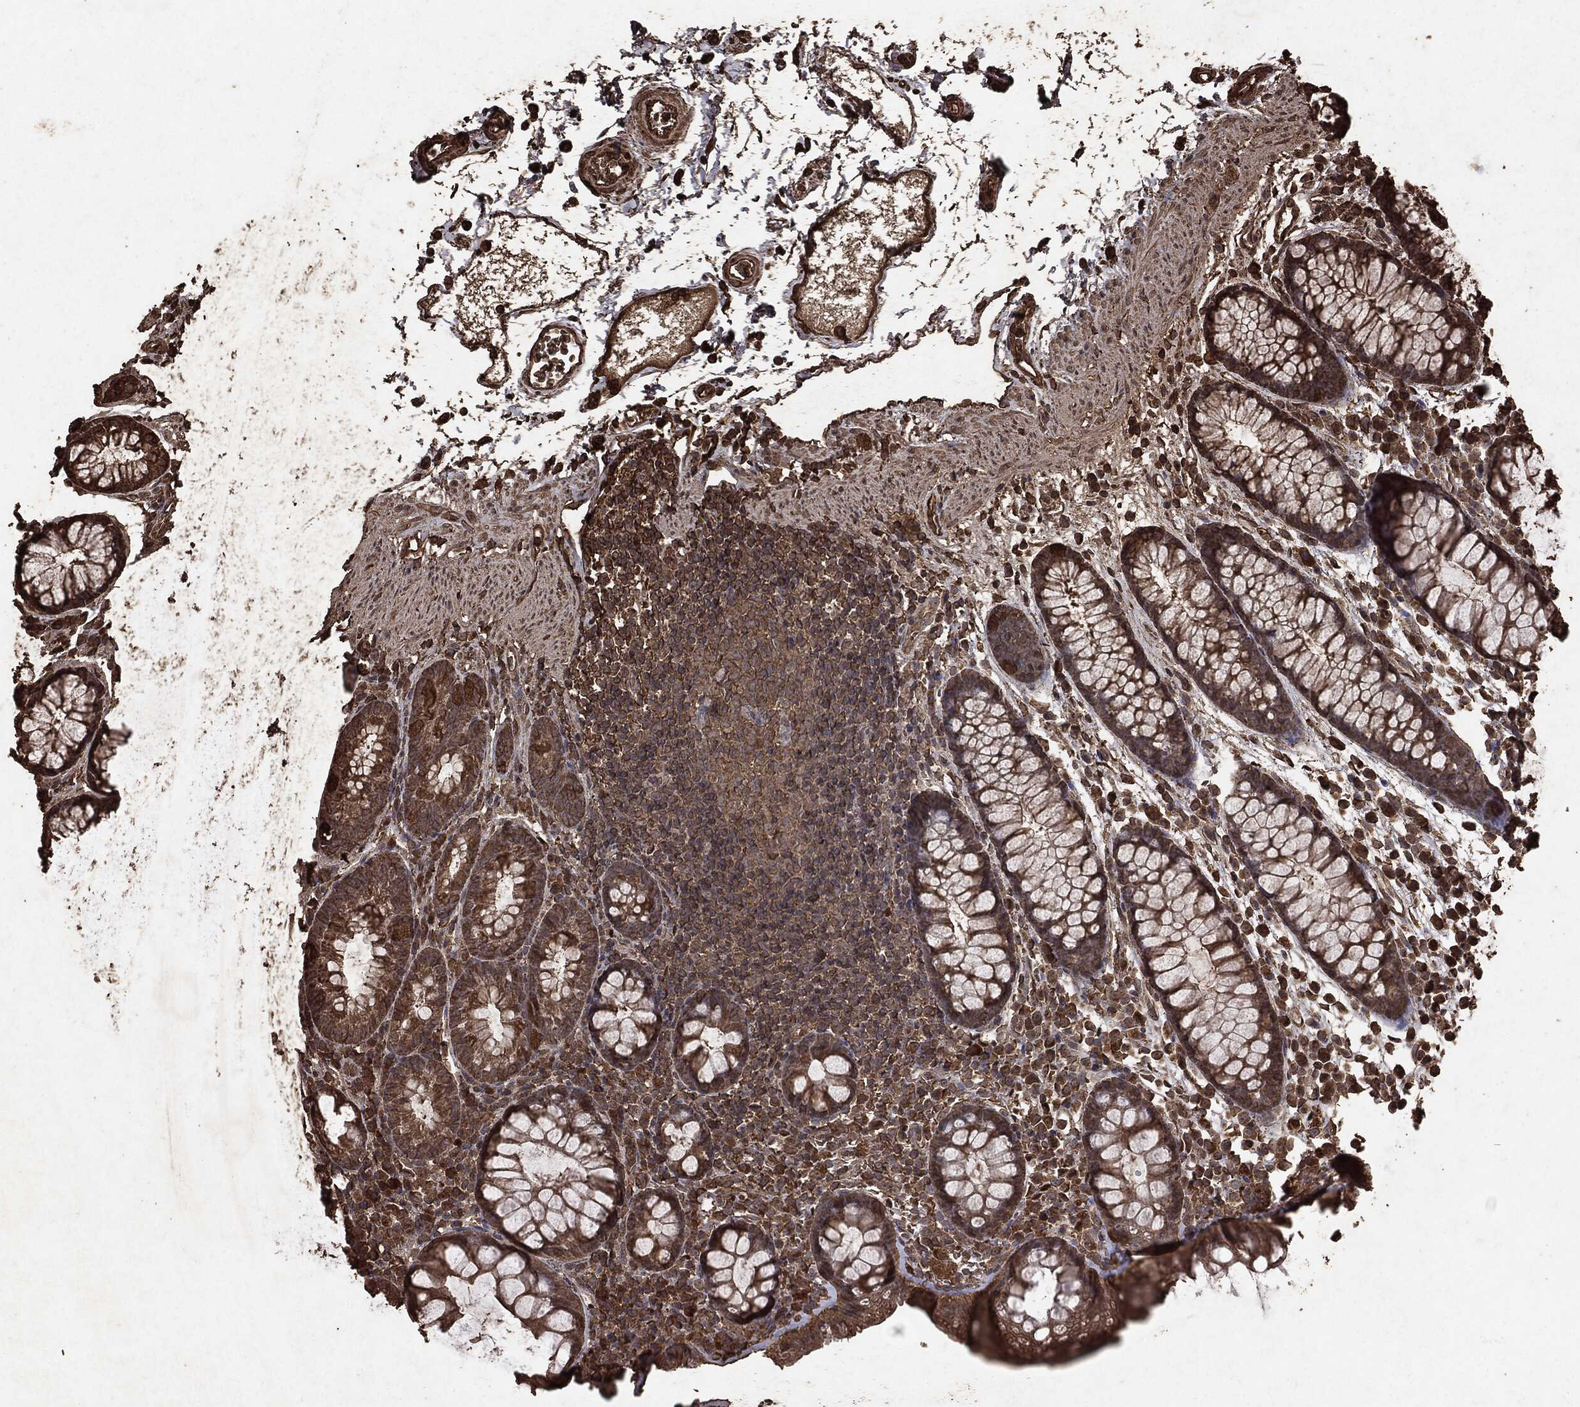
{"staining": {"intensity": "strong", "quantity": ">75%", "location": "cytoplasmic/membranous"}, "tissue": "colon", "cell_type": "Endothelial cells", "image_type": "normal", "snomed": [{"axis": "morphology", "description": "Normal tissue, NOS"}, {"axis": "topography", "description": "Colon"}], "caption": "The histopathology image displays staining of normal colon, revealing strong cytoplasmic/membranous protein expression (brown color) within endothelial cells.", "gene": "ARAF", "patient": {"sex": "male", "age": 76}}